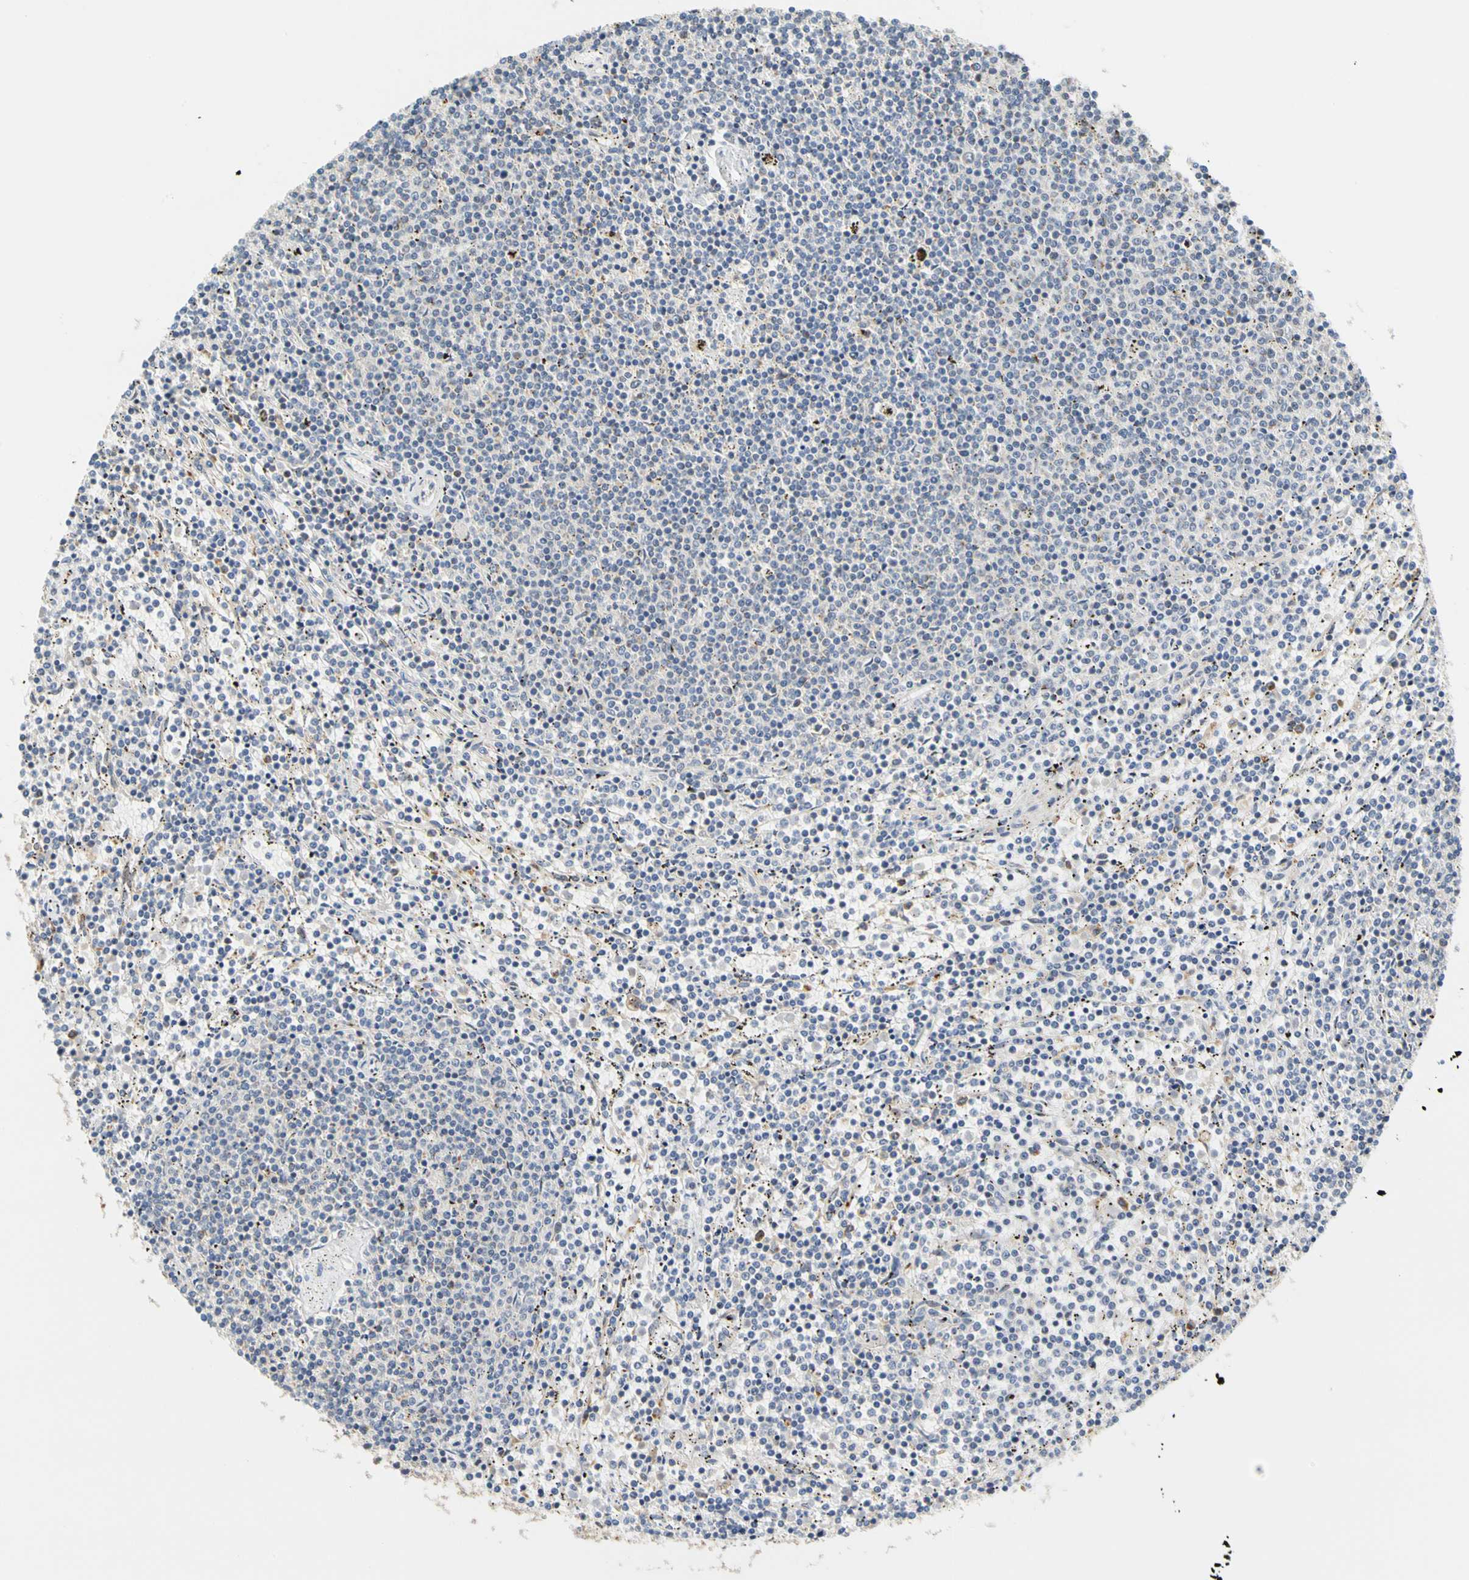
{"staining": {"intensity": "negative", "quantity": "none", "location": "none"}, "tissue": "lymphoma", "cell_type": "Tumor cells", "image_type": "cancer", "snomed": [{"axis": "morphology", "description": "Malignant lymphoma, non-Hodgkin's type, Low grade"}, {"axis": "topography", "description": "Spleen"}], "caption": "Immunohistochemistry (IHC) of lymphoma exhibits no staining in tumor cells.", "gene": "SFXN3", "patient": {"sex": "female", "age": 50}}